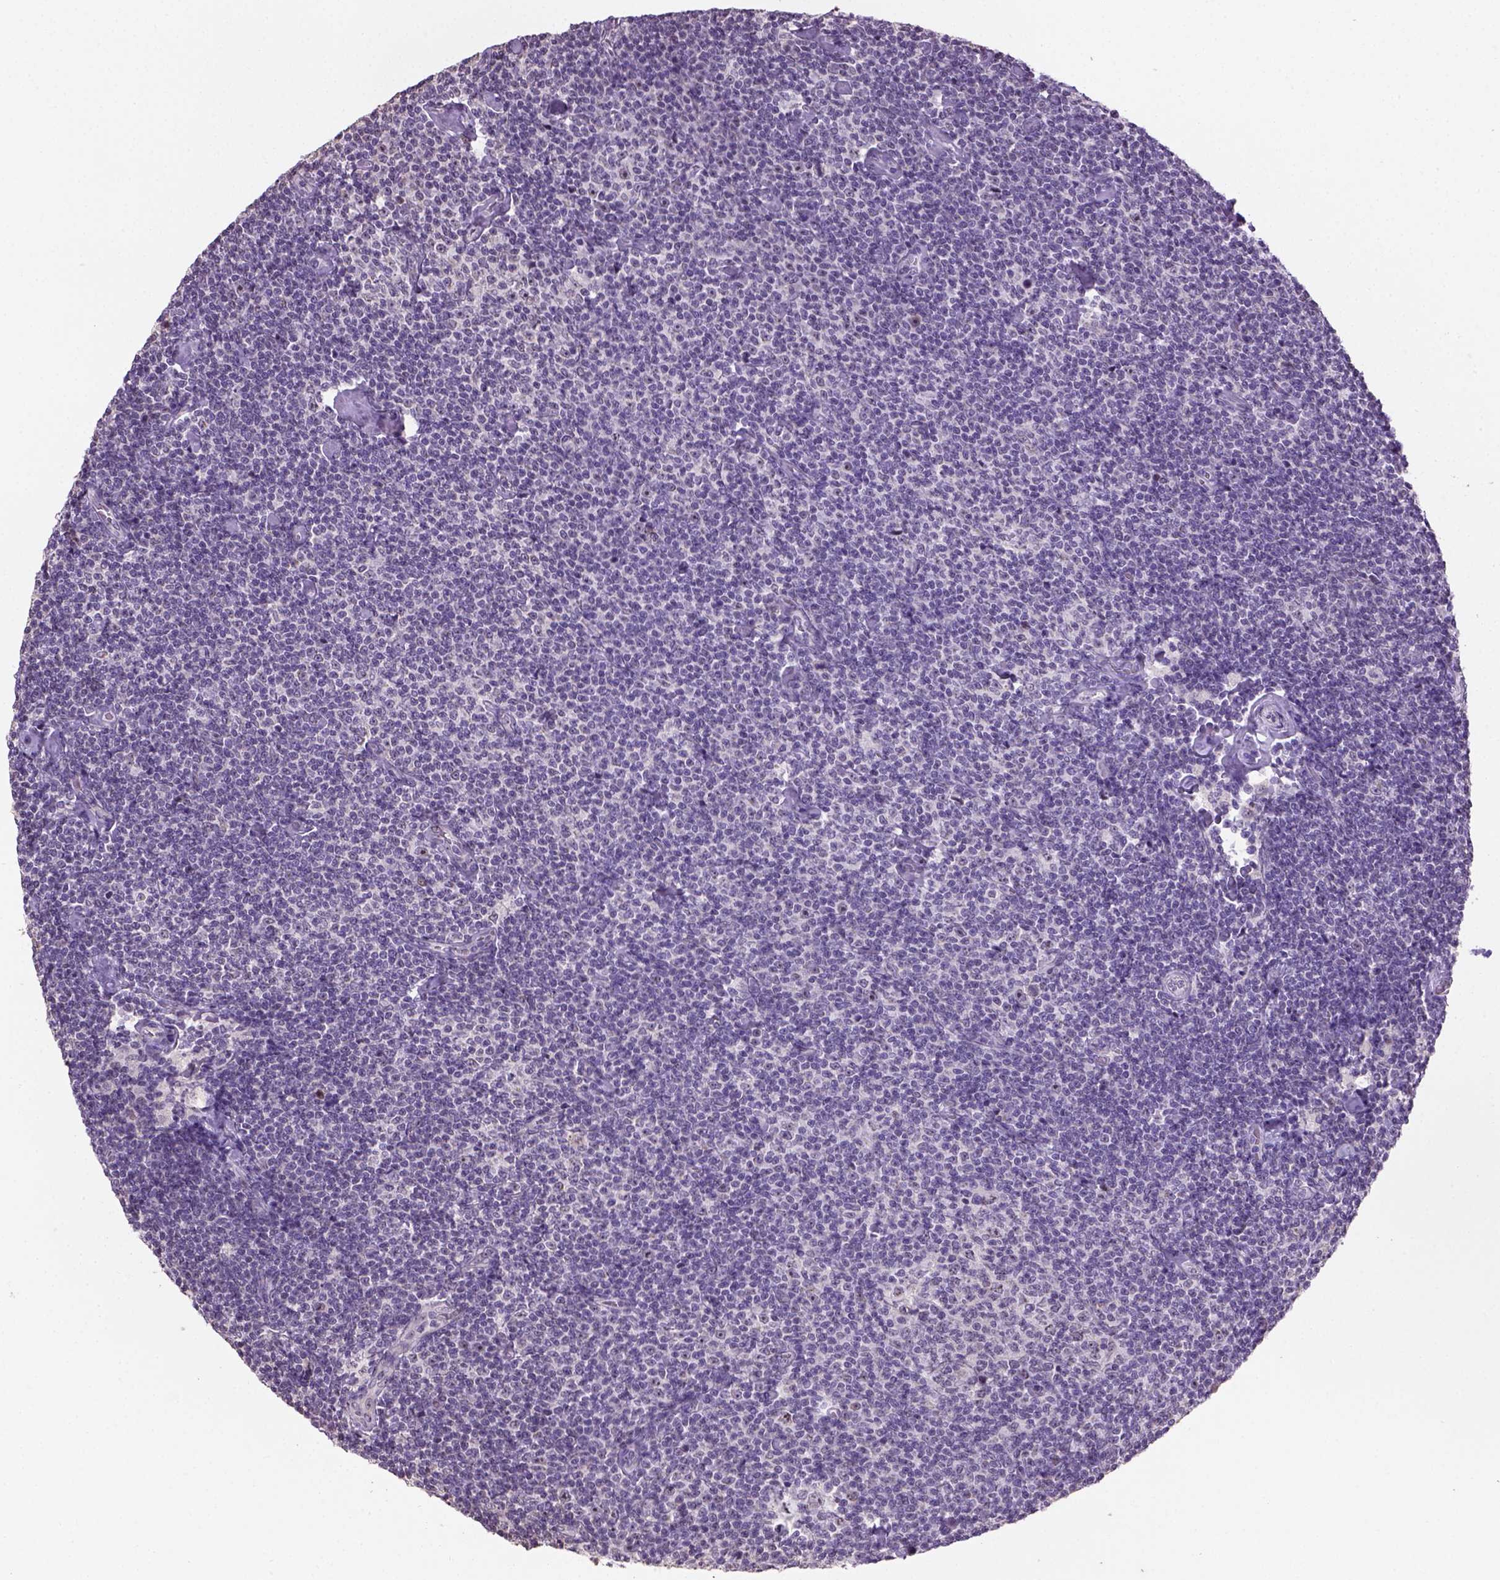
{"staining": {"intensity": "negative", "quantity": "none", "location": "none"}, "tissue": "lymphoma", "cell_type": "Tumor cells", "image_type": "cancer", "snomed": [{"axis": "morphology", "description": "Malignant lymphoma, non-Hodgkin's type, Low grade"}, {"axis": "topography", "description": "Lymph node"}], "caption": "Low-grade malignant lymphoma, non-Hodgkin's type stained for a protein using immunohistochemistry (IHC) shows no expression tumor cells.", "gene": "DDX50", "patient": {"sex": "male", "age": 81}}